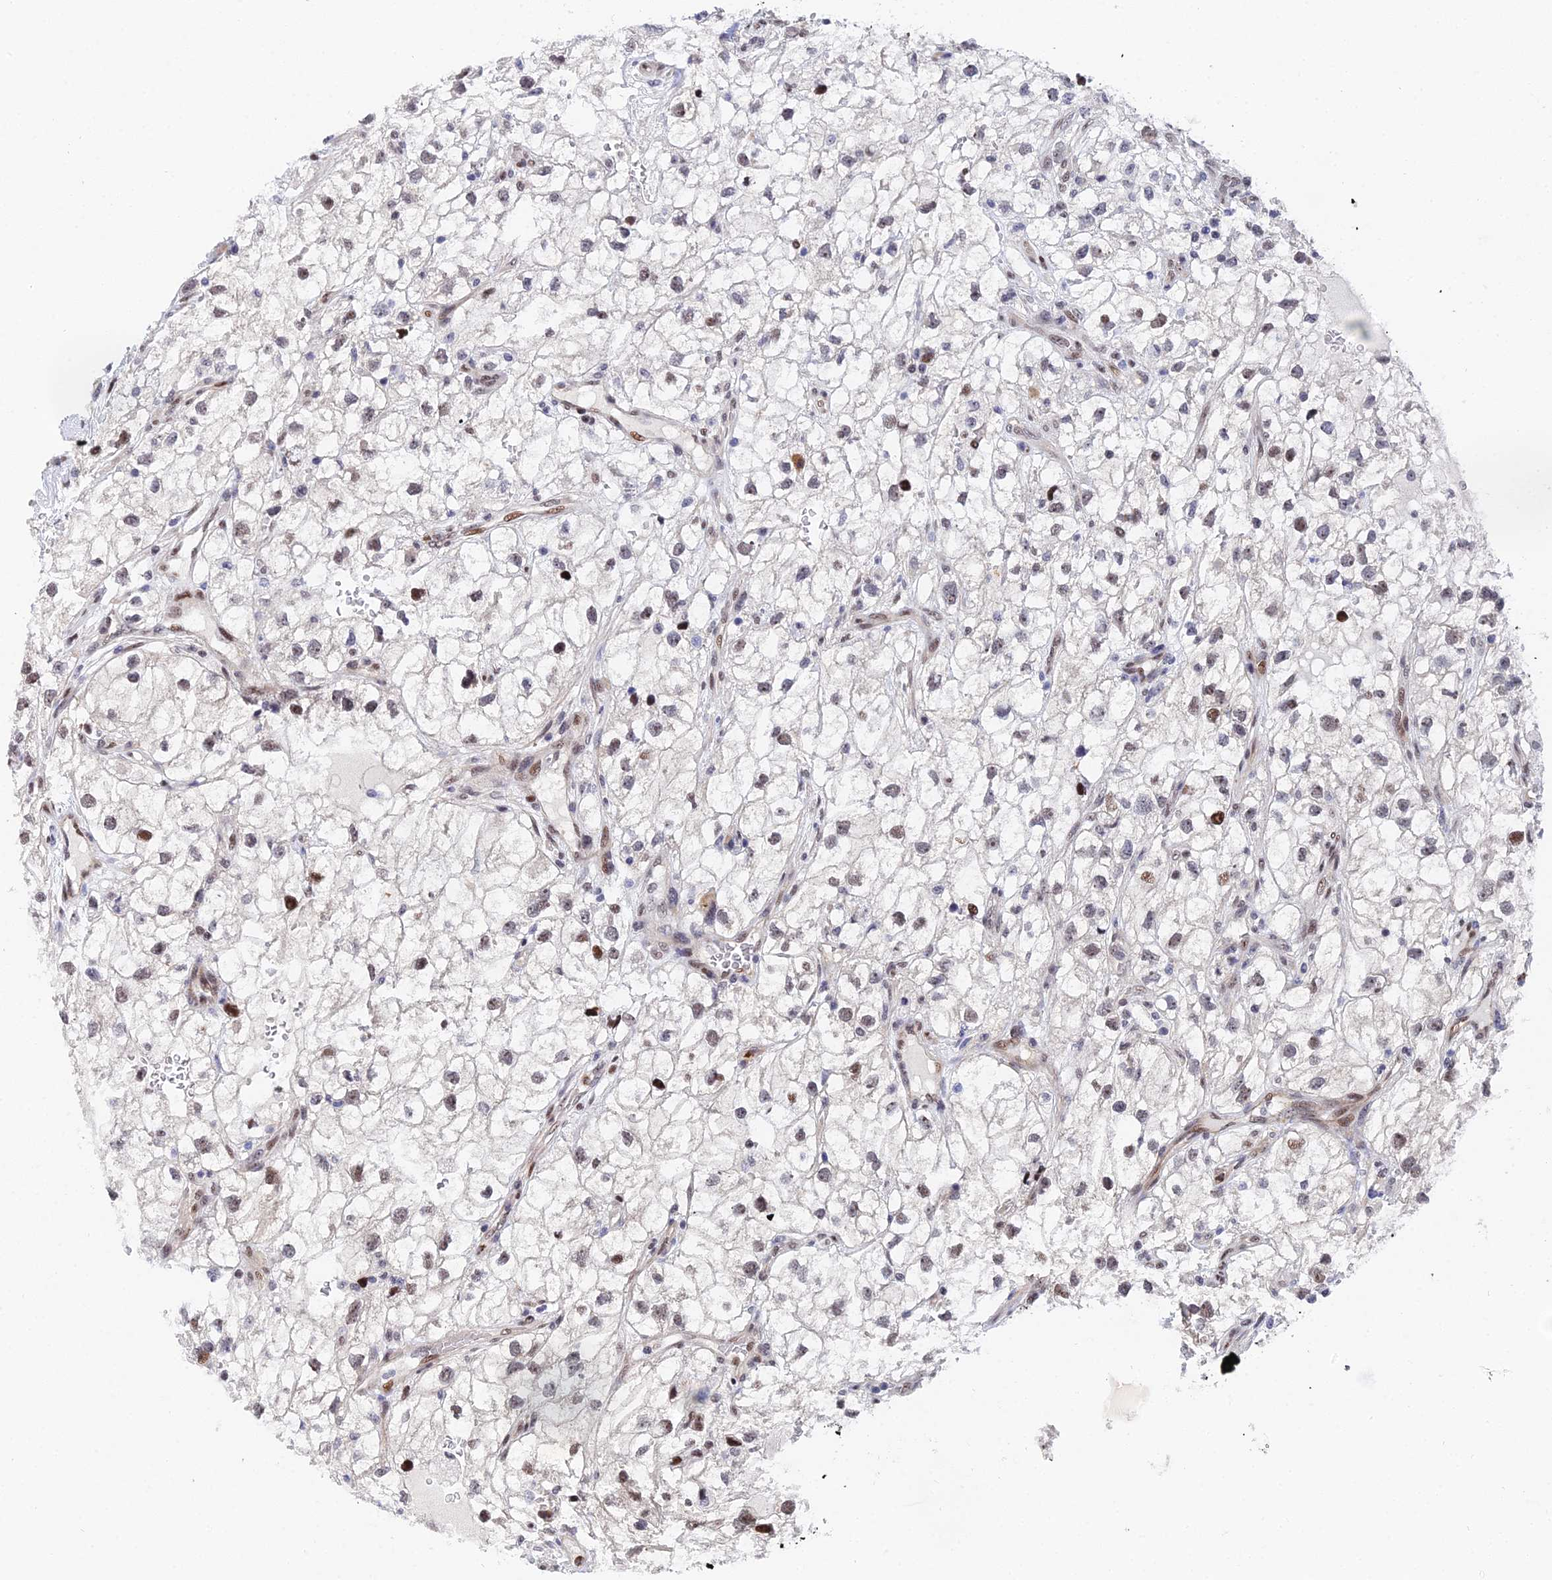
{"staining": {"intensity": "moderate", "quantity": "25%-75%", "location": "nuclear"}, "tissue": "renal cancer", "cell_type": "Tumor cells", "image_type": "cancer", "snomed": [{"axis": "morphology", "description": "Adenocarcinoma, NOS"}, {"axis": "topography", "description": "Kidney"}], "caption": "Protein expression analysis of human renal adenocarcinoma reveals moderate nuclear expression in approximately 25%-75% of tumor cells.", "gene": "TIFA", "patient": {"sex": "male", "age": 59}}